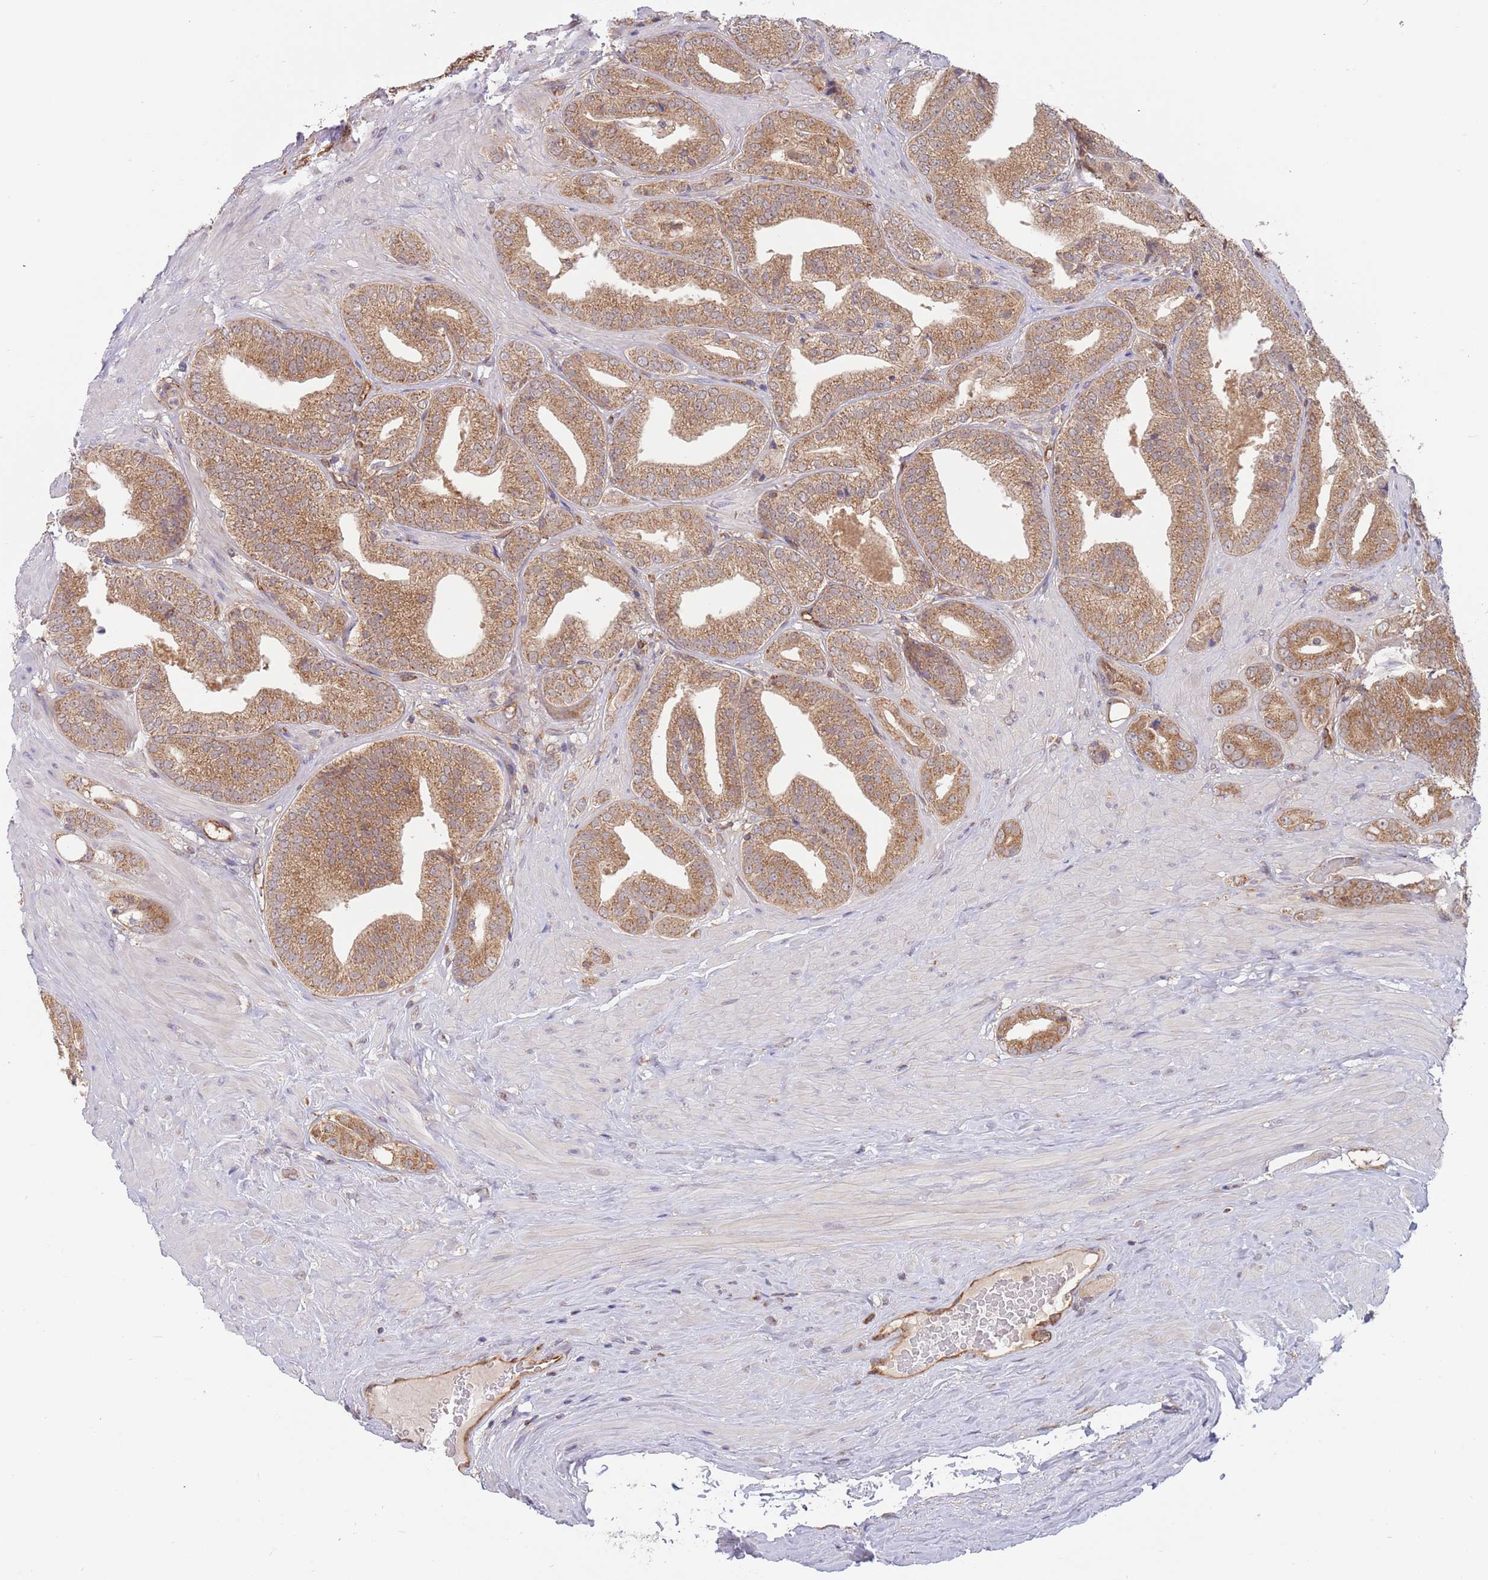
{"staining": {"intensity": "moderate", "quantity": ">75%", "location": "cytoplasmic/membranous"}, "tissue": "prostate cancer", "cell_type": "Tumor cells", "image_type": "cancer", "snomed": [{"axis": "morphology", "description": "Adenocarcinoma, High grade"}, {"axis": "topography", "description": "Prostate"}], "caption": "Prostate cancer tissue demonstrates moderate cytoplasmic/membranous expression in approximately >75% of tumor cells The staining was performed using DAB (3,3'-diaminobenzidine) to visualize the protein expression in brown, while the nuclei were stained in blue with hematoxylin (Magnification: 20x).", "gene": "GUK1", "patient": {"sex": "male", "age": 63}}